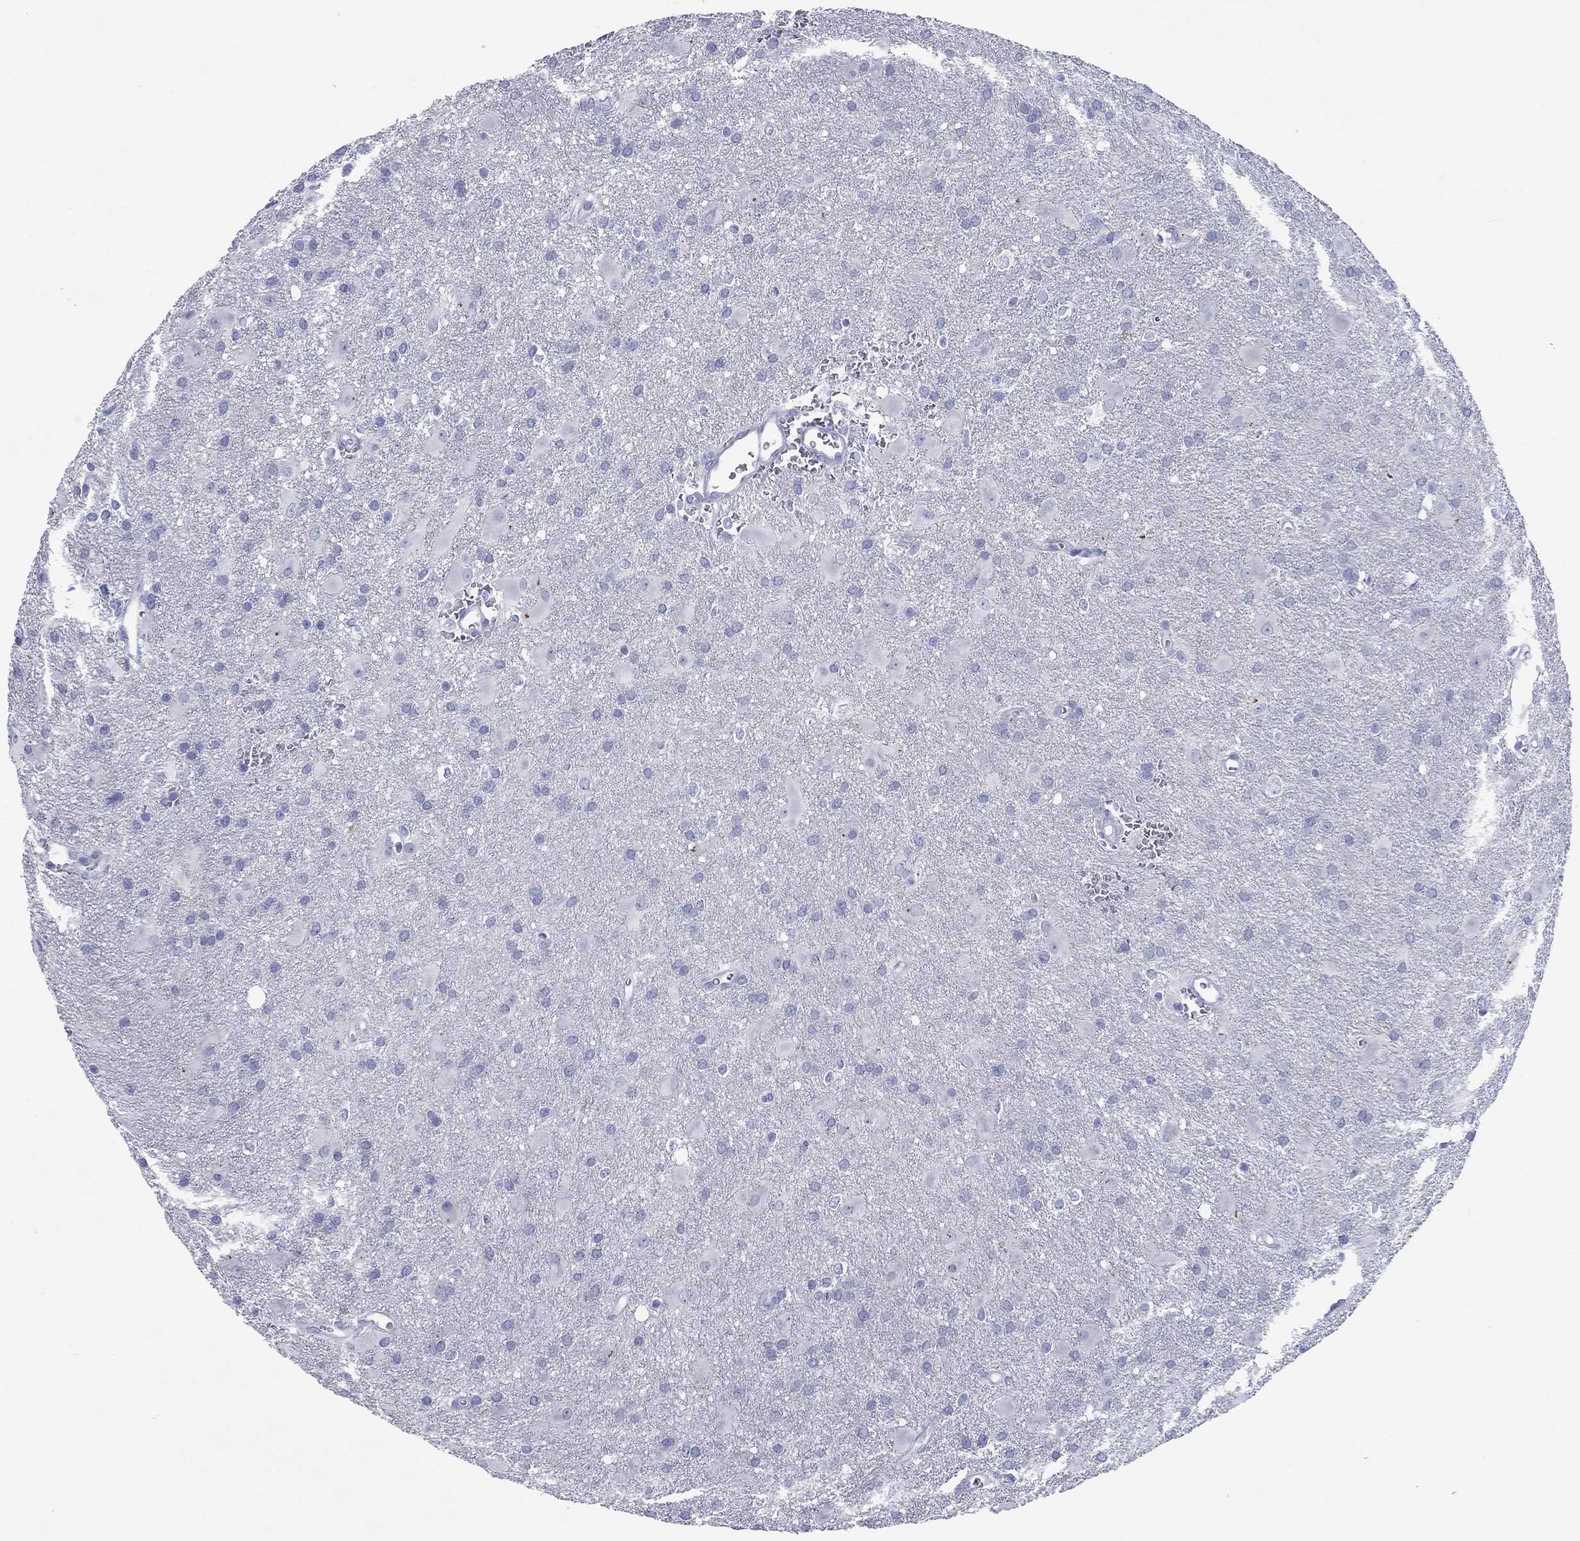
{"staining": {"intensity": "negative", "quantity": "none", "location": "none"}, "tissue": "glioma", "cell_type": "Tumor cells", "image_type": "cancer", "snomed": [{"axis": "morphology", "description": "Glioma, malignant, Low grade"}, {"axis": "topography", "description": "Brain"}], "caption": "Immunohistochemistry (IHC) micrograph of neoplastic tissue: glioma stained with DAB (3,3'-diaminobenzidine) shows no significant protein positivity in tumor cells. (DAB (3,3'-diaminobenzidine) immunohistochemistry with hematoxylin counter stain).", "gene": "CCNA1", "patient": {"sex": "male", "age": 58}}